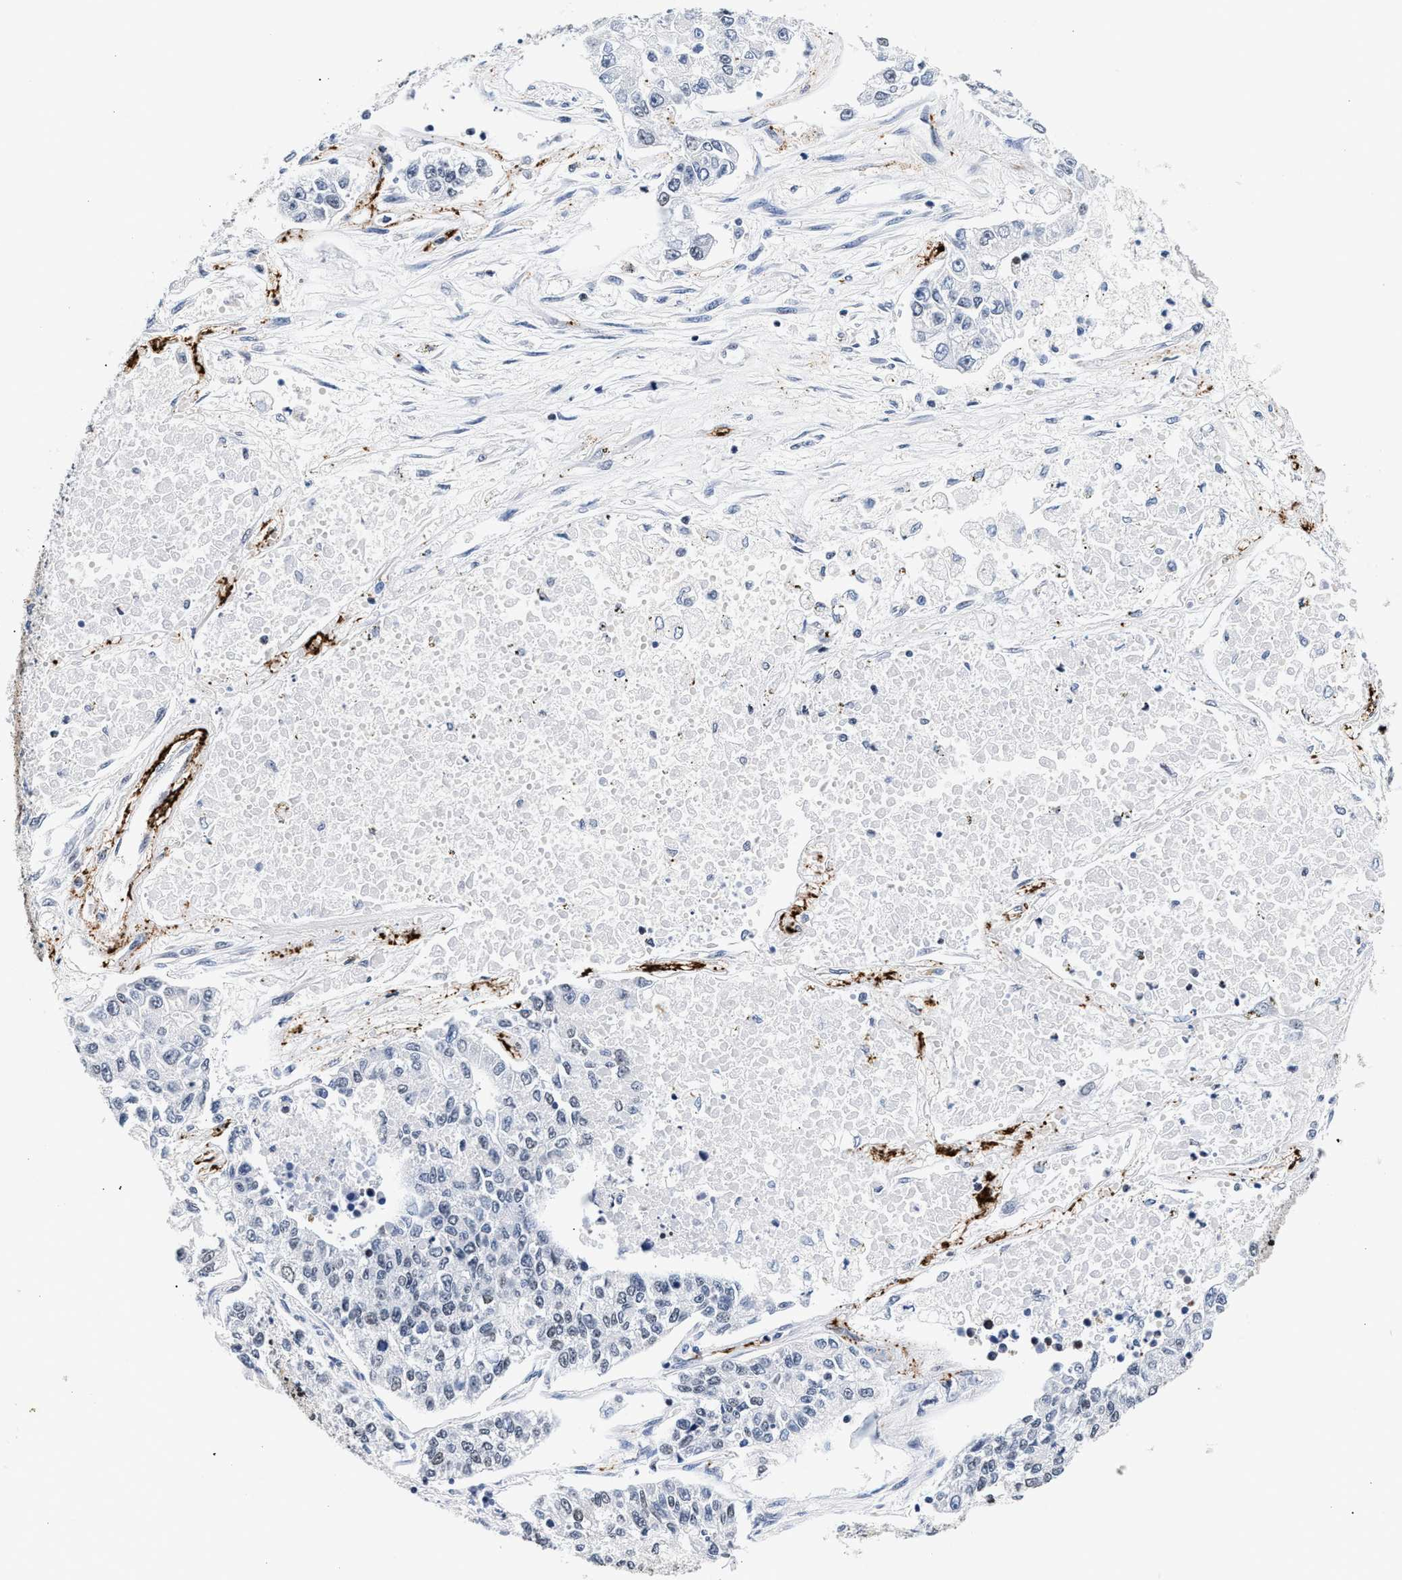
{"staining": {"intensity": "negative", "quantity": "none", "location": "none"}, "tissue": "lung cancer", "cell_type": "Tumor cells", "image_type": "cancer", "snomed": [{"axis": "morphology", "description": "Adenocarcinoma, NOS"}, {"axis": "topography", "description": "Lung"}], "caption": "An IHC photomicrograph of lung cancer is shown. There is no staining in tumor cells of lung cancer. (DAB (3,3'-diaminobenzidine) IHC with hematoxylin counter stain).", "gene": "RAD21", "patient": {"sex": "male", "age": 49}}